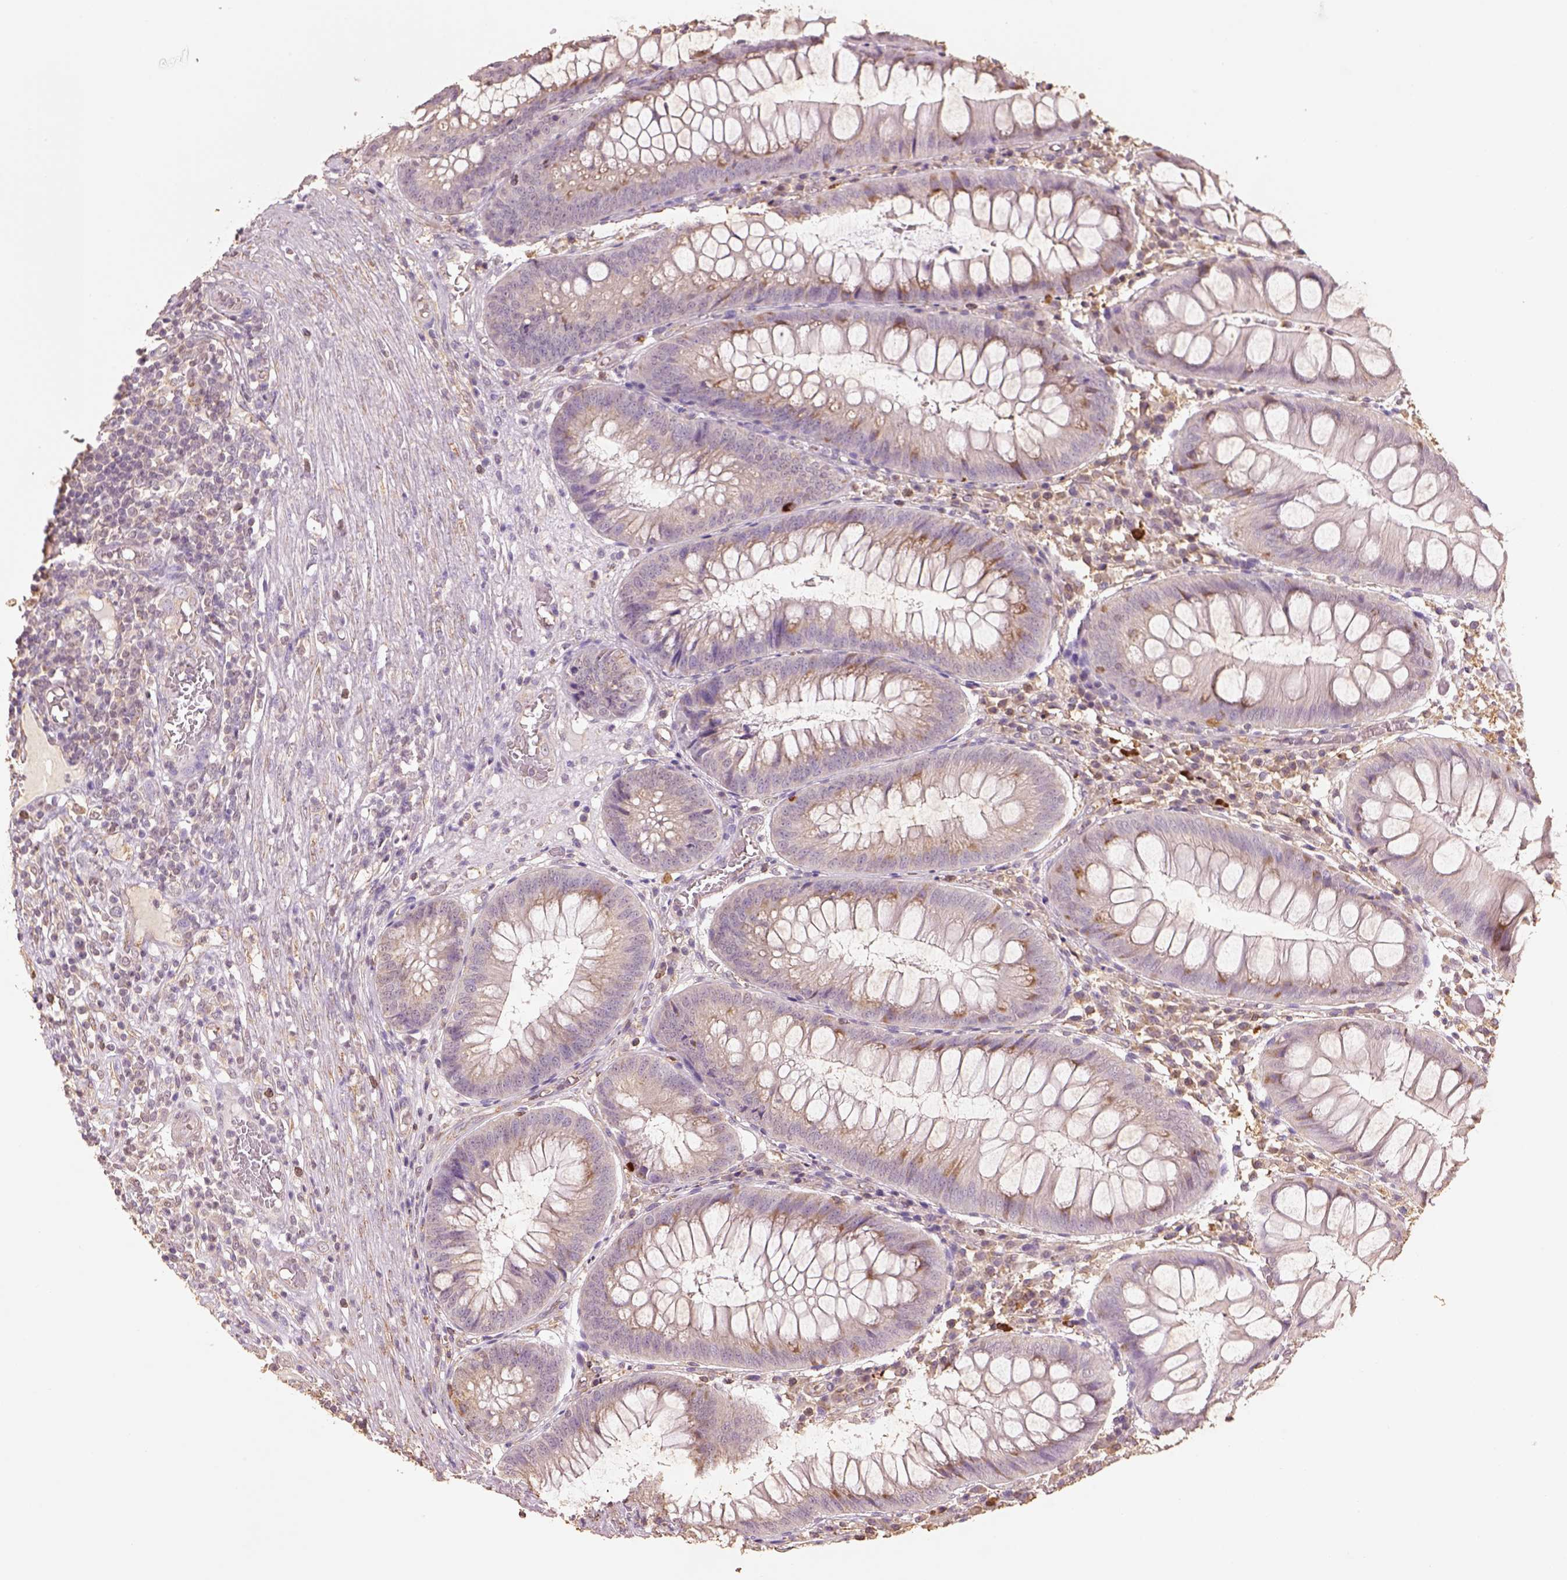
{"staining": {"intensity": "moderate", "quantity": "<25%", "location": "cytoplasmic/membranous"}, "tissue": "appendix", "cell_type": "Glandular cells", "image_type": "normal", "snomed": [{"axis": "morphology", "description": "Normal tissue, NOS"}, {"axis": "morphology", "description": "Inflammation, NOS"}, {"axis": "topography", "description": "Appendix"}], "caption": "A brown stain highlights moderate cytoplasmic/membranous staining of a protein in glandular cells of normal human appendix.", "gene": "AP2B1", "patient": {"sex": "male", "age": 16}}